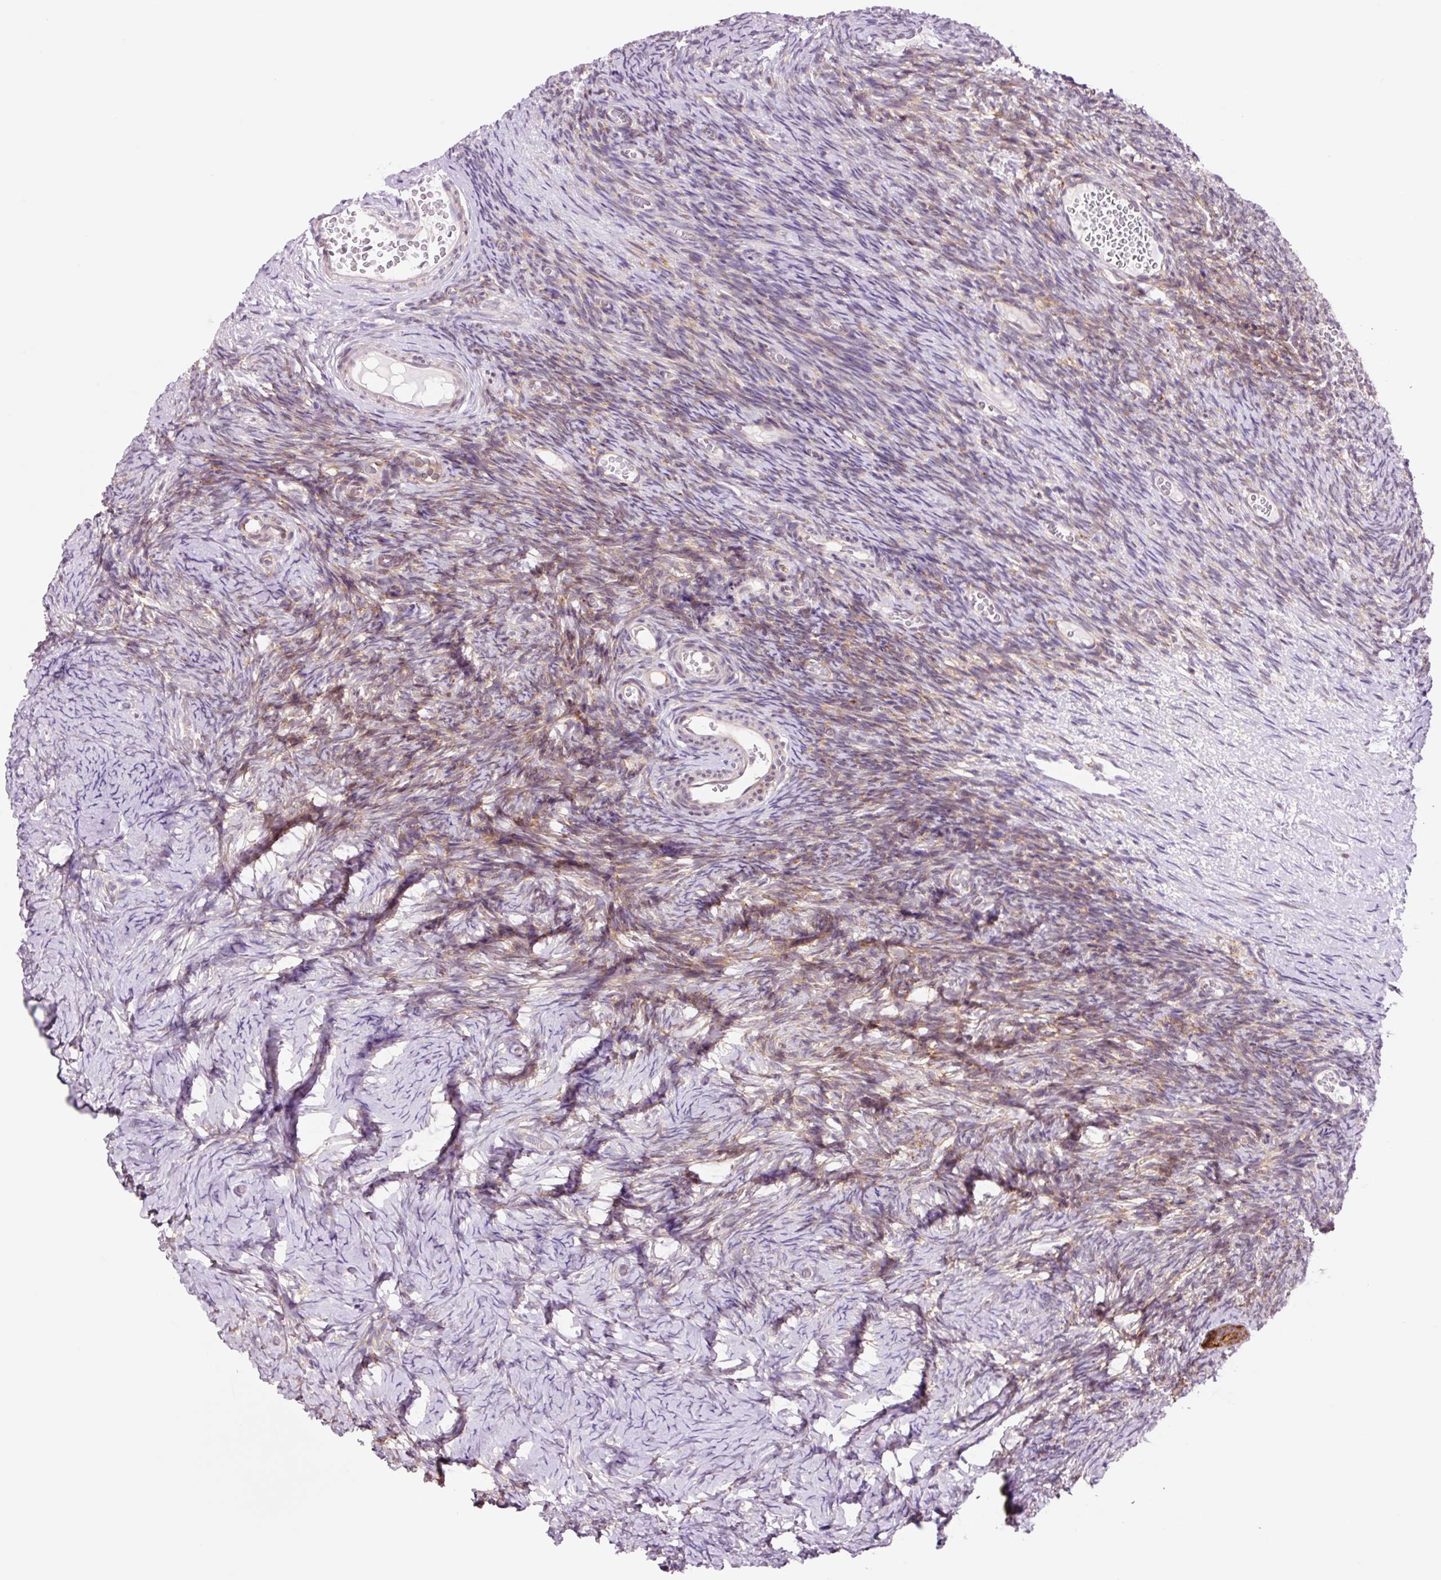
{"staining": {"intensity": "strong", "quantity": ">75%", "location": "cytoplasmic/membranous"}, "tissue": "ovary", "cell_type": "Follicle cells", "image_type": "normal", "snomed": [{"axis": "morphology", "description": "Normal tissue, NOS"}, {"axis": "topography", "description": "Ovary"}], "caption": "Immunohistochemical staining of unremarkable ovary reveals high levels of strong cytoplasmic/membranous positivity in approximately >75% of follicle cells. Immunohistochemistry (ihc) stains the protein of interest in brown and the nuclei are stained blue.", "gene": "RPL41", "patient": {"sex": "female", "age": 39}}